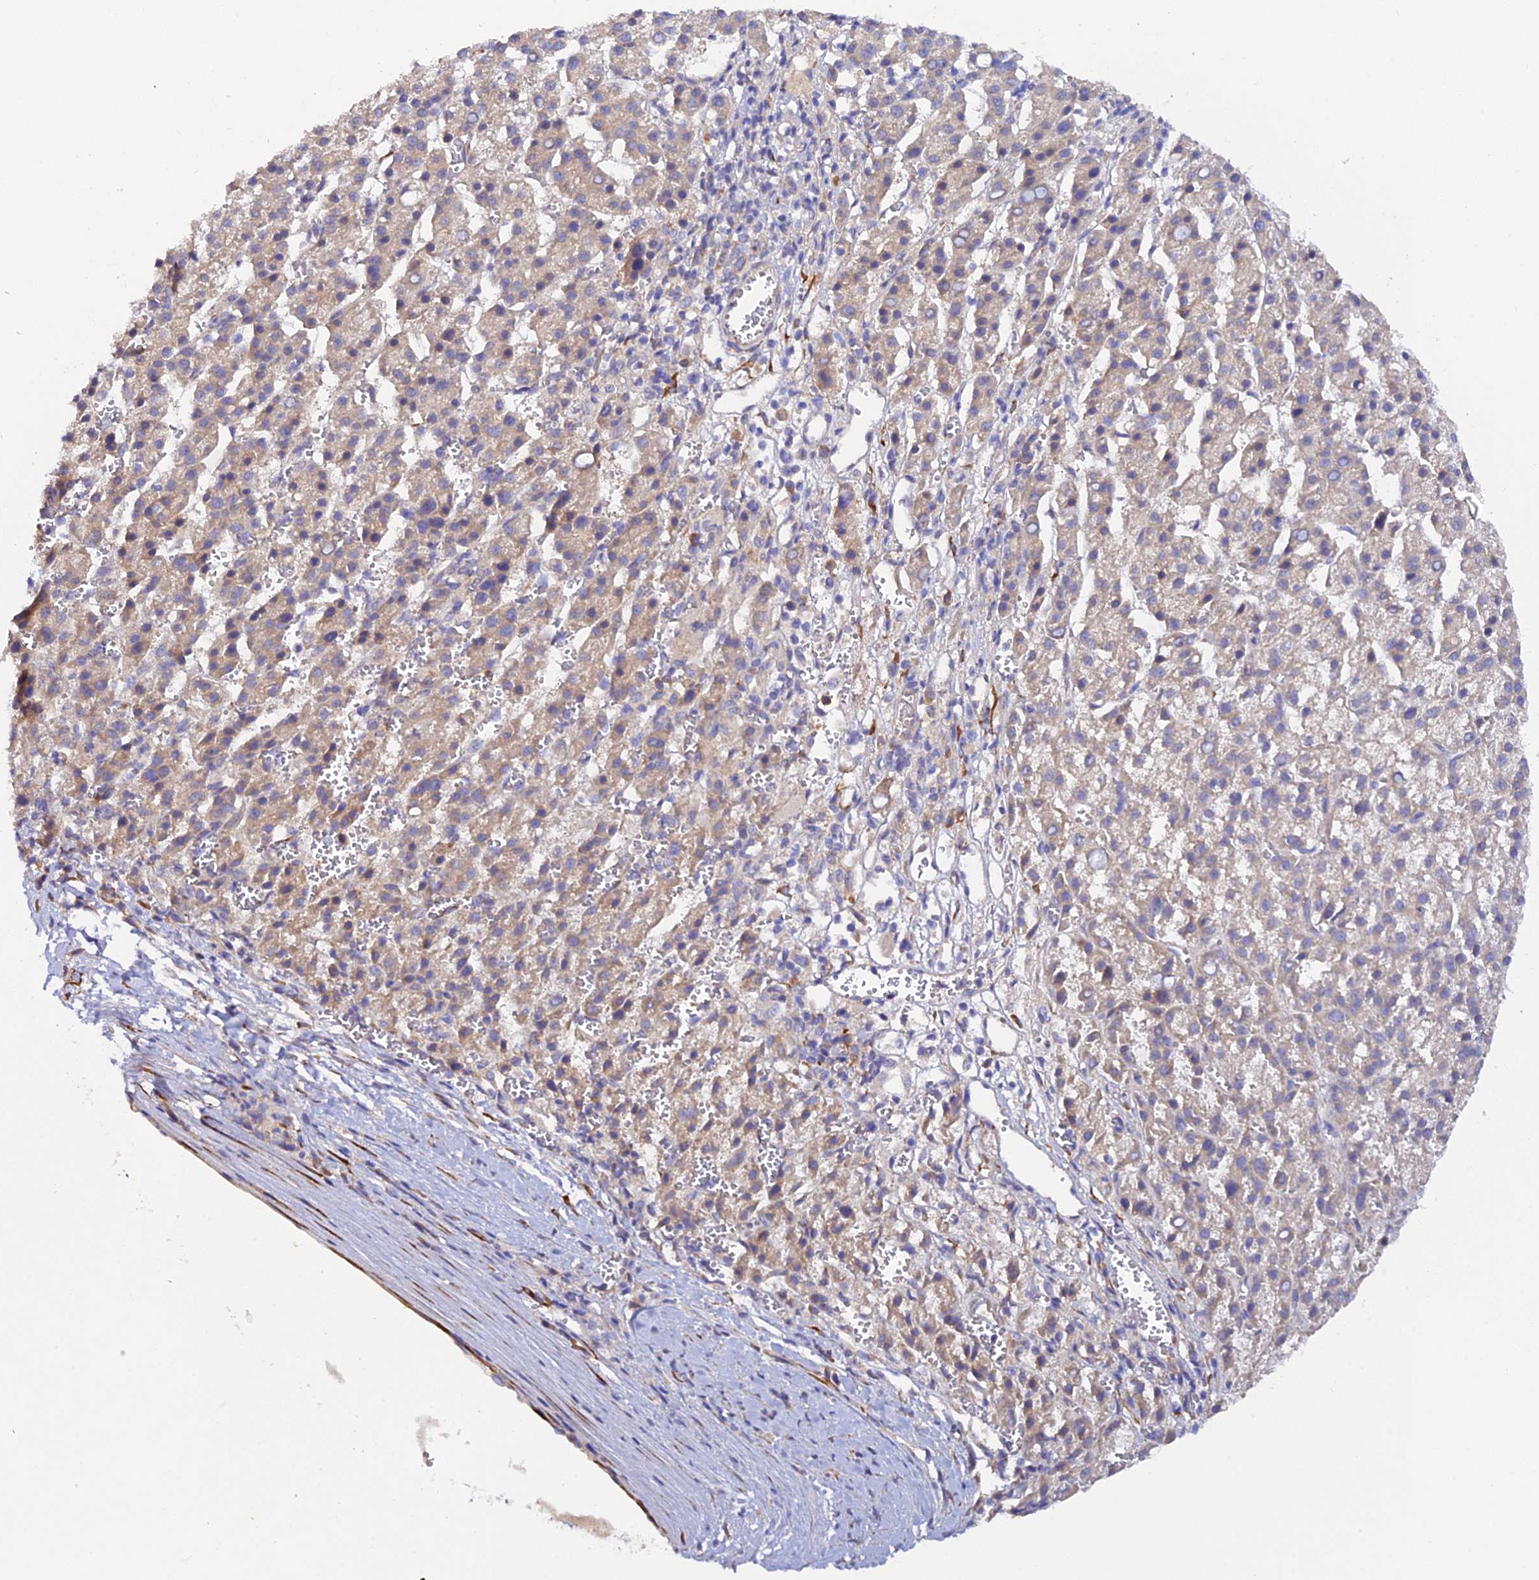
{"staining": {"intensity": "weak", "quantity": "<25%", "location": "cytoplasmic/membranous"}, "tissue": "liver cancer", "cell_type": "Tumor cells", "image_type": "cancer", "snomed": [{"axis": "morphology", "description": "Carcinoma, Hepatocellular, NOS"}, {"axis": "topography", "description": "Liver"}], "caption": "The photomicrograph displays no staining of tumor cells in liver cancer (hepatocellular carcinoma).", "gene": "P3H3", "patient": {"sex": "female", "age": 58}}